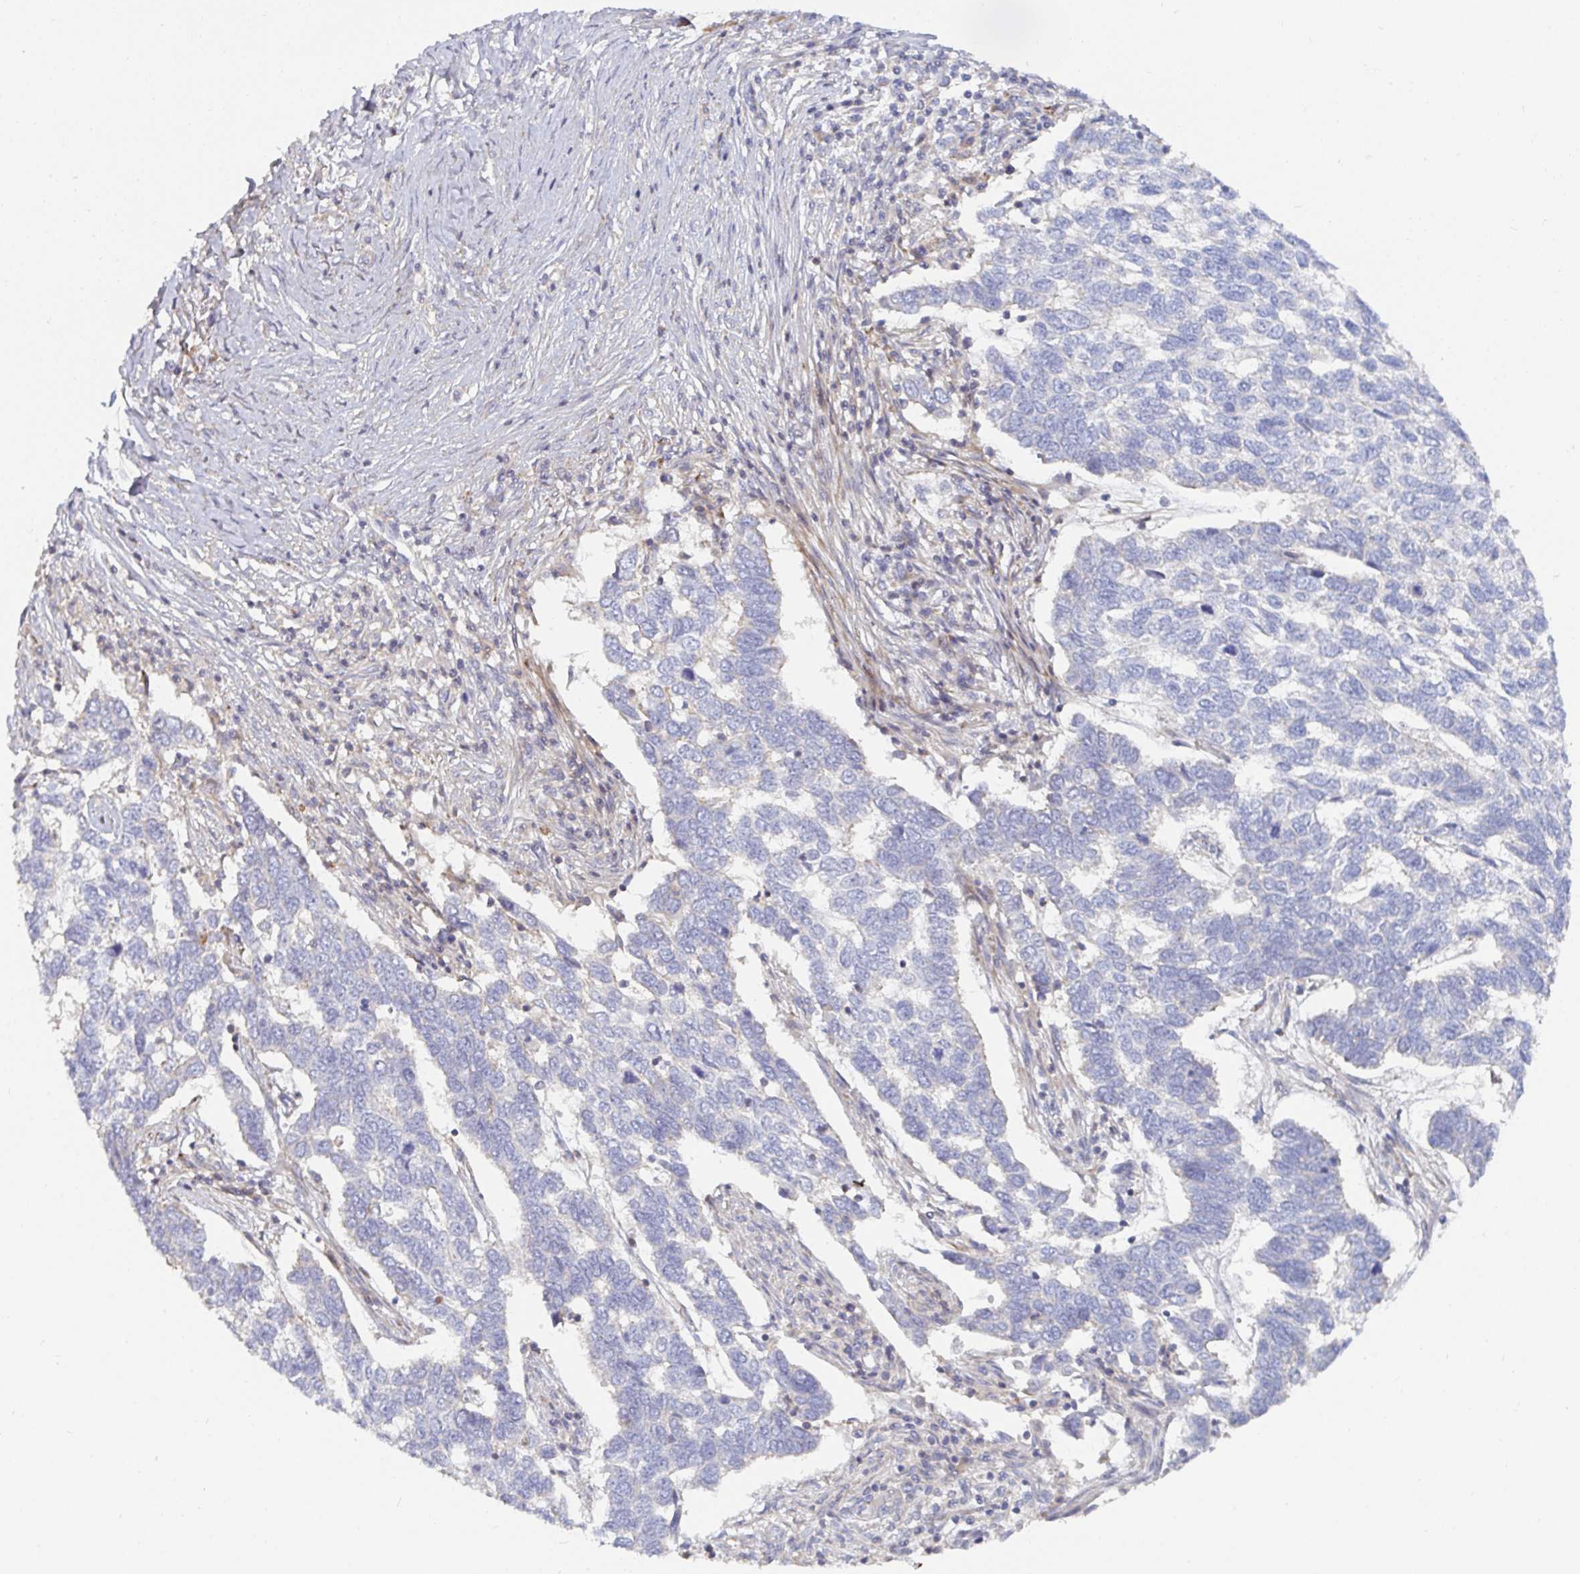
{"staining": {"intensity": "negative", "quantity": "none", "location": "none"}, "tissue": "skin cancer", "cell_type": "Tumor cells", "image_type": "cancer", "snomed": [{"axis": "morphology", "description": "Basal cell carcinoma"}, {"axis": "topography", "description": "Skin"}], "caption": "IHC histopathology image of human skin basal cell carcinoma stained for a protein (brown), which displays no staining in tumor cells.", "gene": "SSH2", "patient": {"sex": "female", "age": 65}}